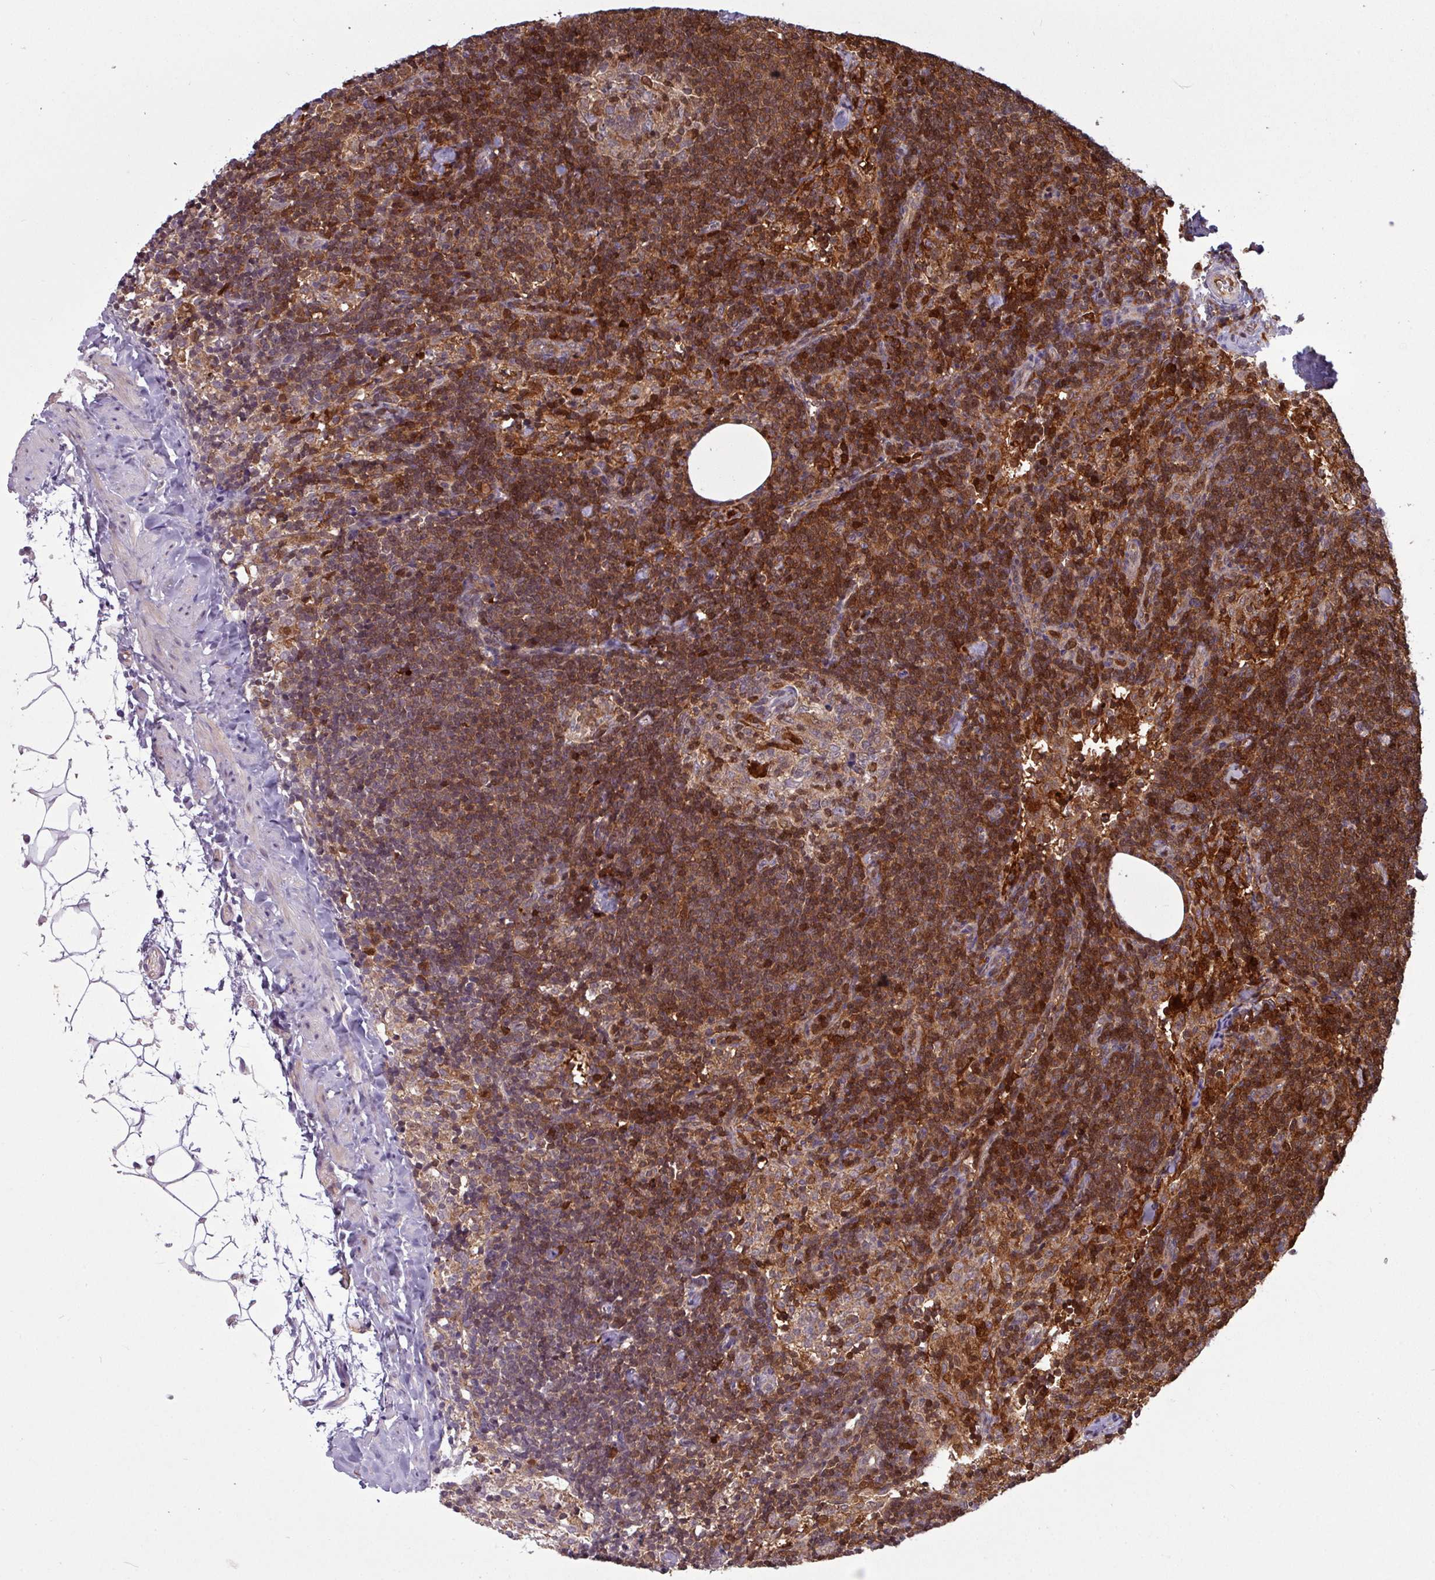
{"staining": {"intensity": "moderate", "quantity": "<25%", "location": "nuclear"}, "tissue": "lymph node", "cell_type": "Germinal center cells", "image_type": "normal", "snomed": [{"axis": "morphology", "description": "Normal tissue, NOS"}, {"axis": "topography", "description": "Lymph node"}], "caption": "High-magnification brightfield microscopy of normal lymph node stained with DAB (brown) and counterstained with hematoxylin (blue). germinal center cells exhibit moderate nuclear staining is identified in about<25% of cells.", "gene": "SEC61G", "patient": {"sex": "female", "age": 52}}